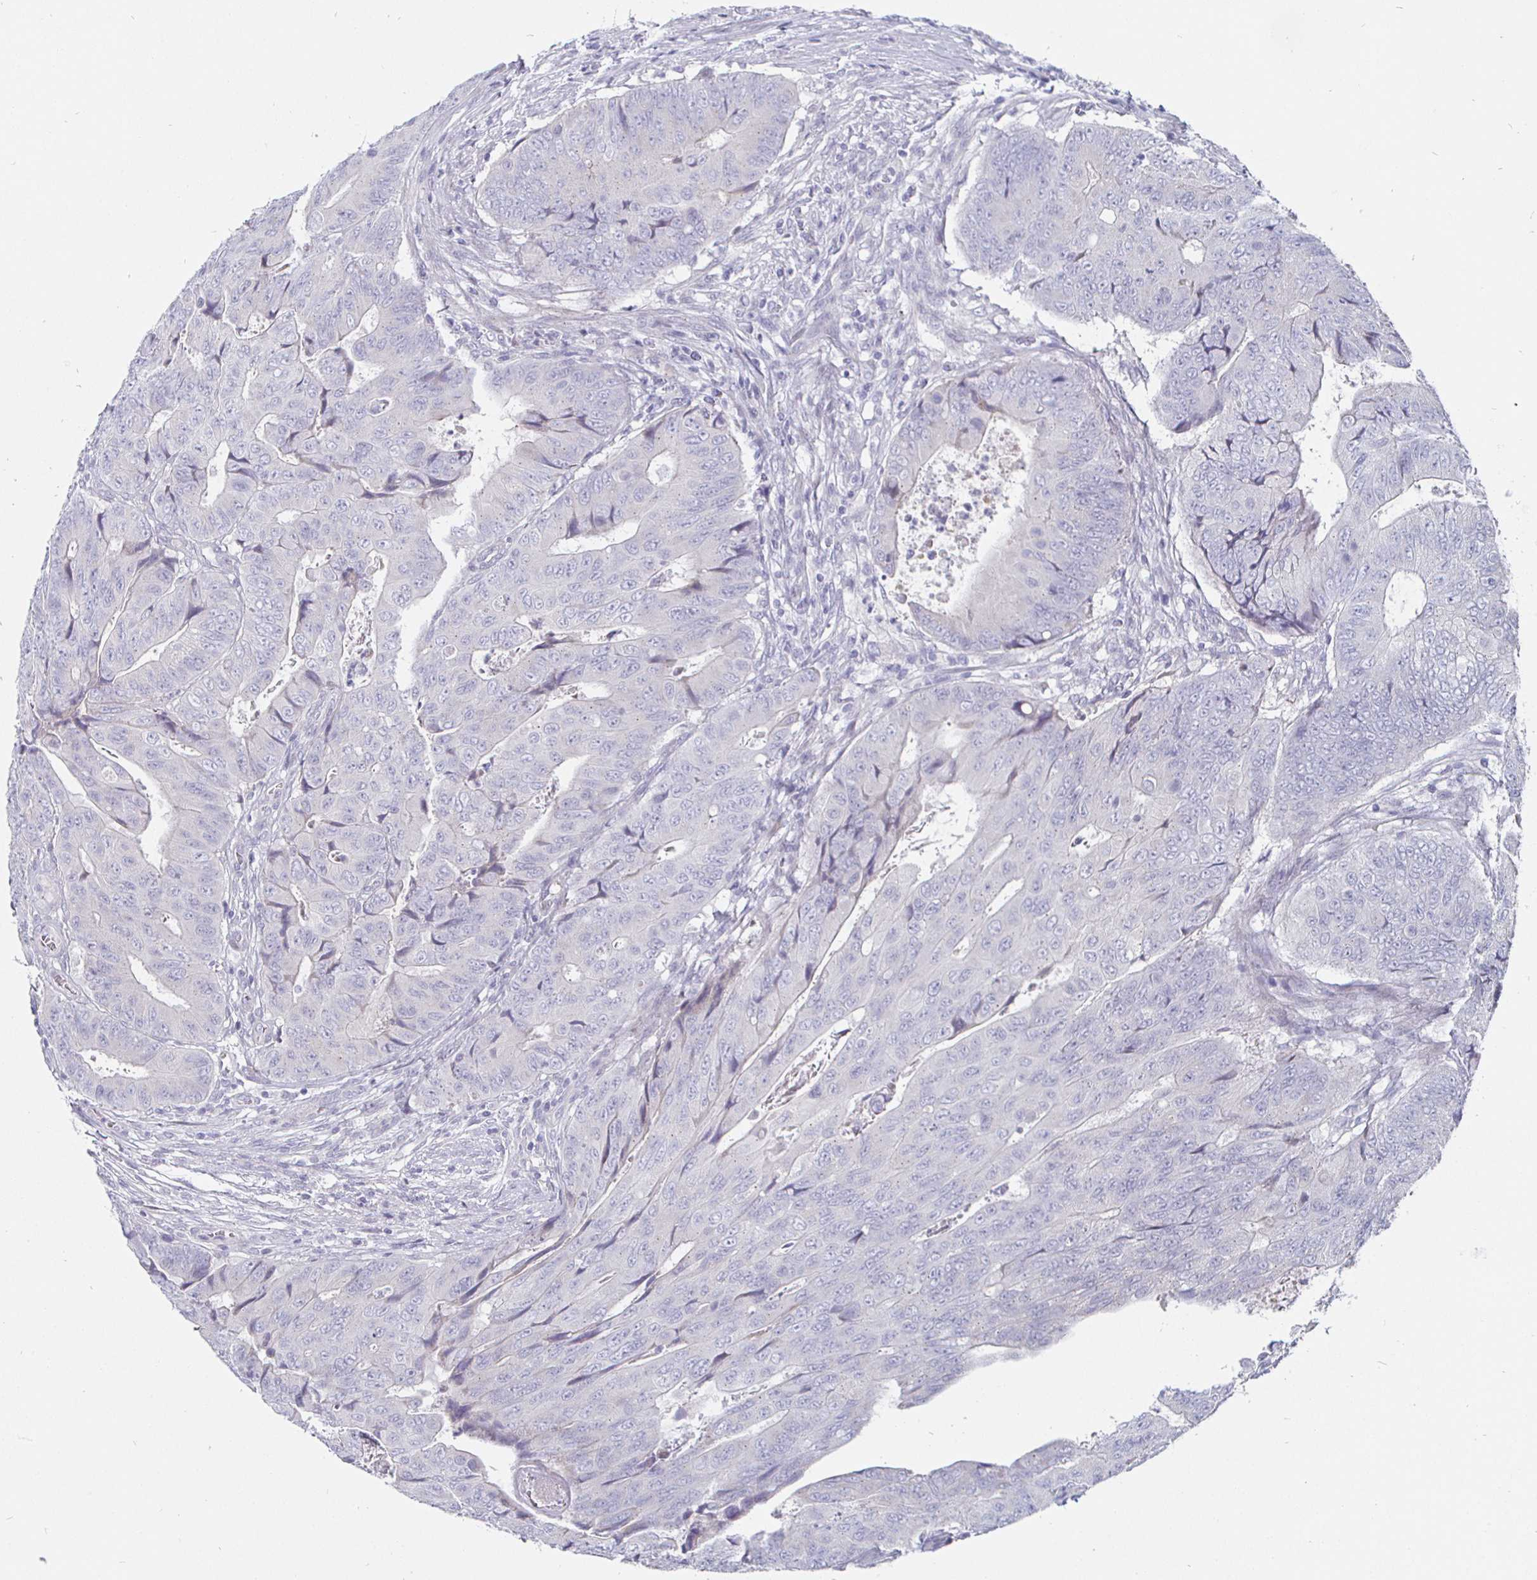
{"staining": {"intensity": "negative", "quantity": "none", "location": "none"}, "tissue": "colorectal cancer", "cell_type": "Tumor cells", "image_type": "cancer", "snomed": [{"axis": "morphology", "description": "Adenocarcinoma, NOS"}, {"axis": "topography", "description": "Colon"}], "caption": "Human colorectal adenocarcinoma stained for a protein using immunohistochemistry exhibits no positivity in tumor cells.", "gene": "DMRTB1", "patient": {"sex": "female", "age": 48}}